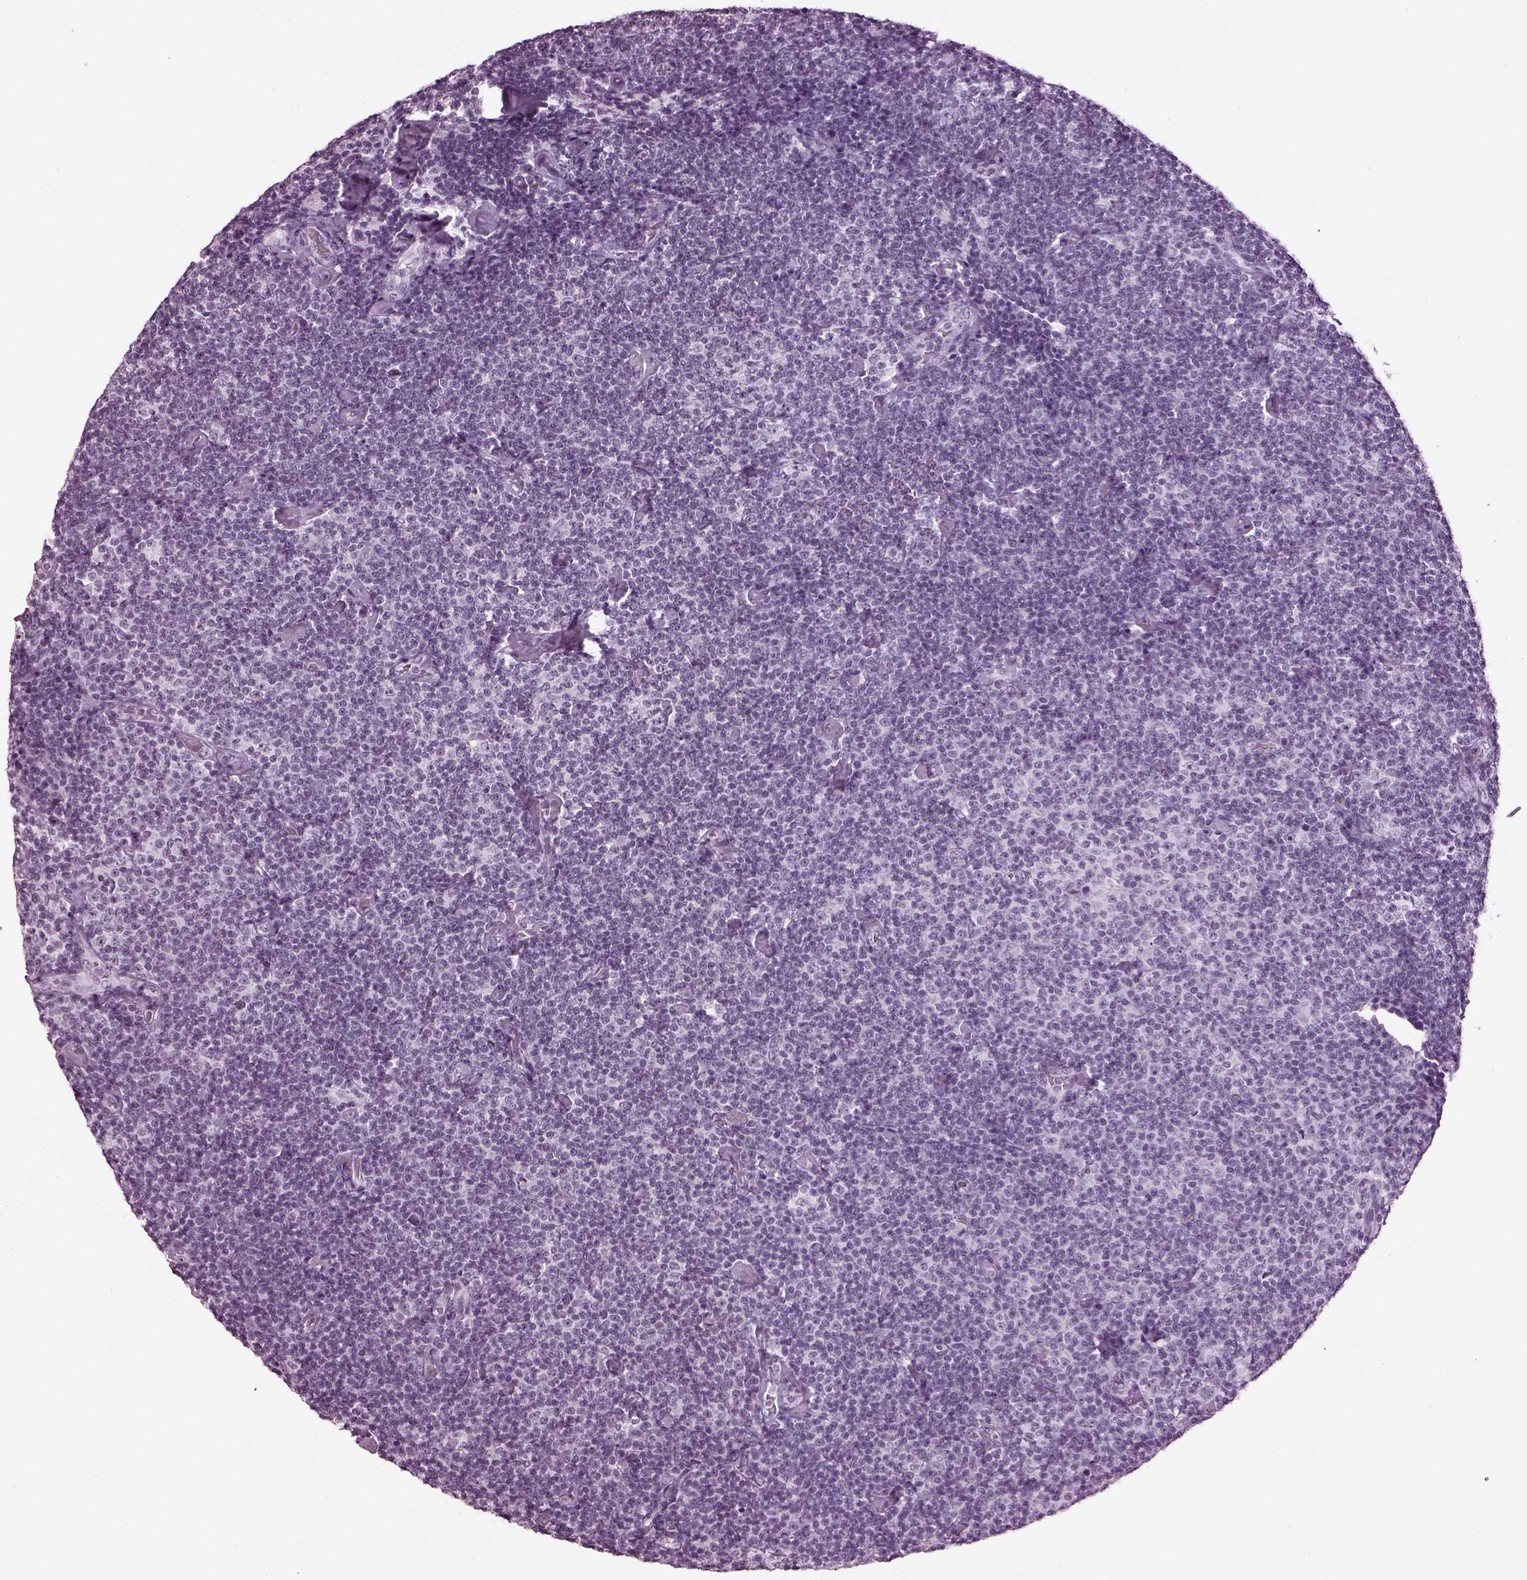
{"staining": {"intensity": "negative", "quantity": "none", "location": "none"}, "tissue": "lymphoma", "cell_type": "Tumor cells", "image_type": "cancer", "snomed": [{"axis": "morphology", "description": "Malignant lymphoma, non-Hodgkin's type, Low grade"}, {"axis": "topography", "description": "Lymph node"}], "caption": "IHC histopathology image of neoplastic tissue: human lymphoma stained with DAB displays no significant protein positivity in tumor cells.", "gene": "ADGRG2", "patient": {"sex": "male", "age": 81}}